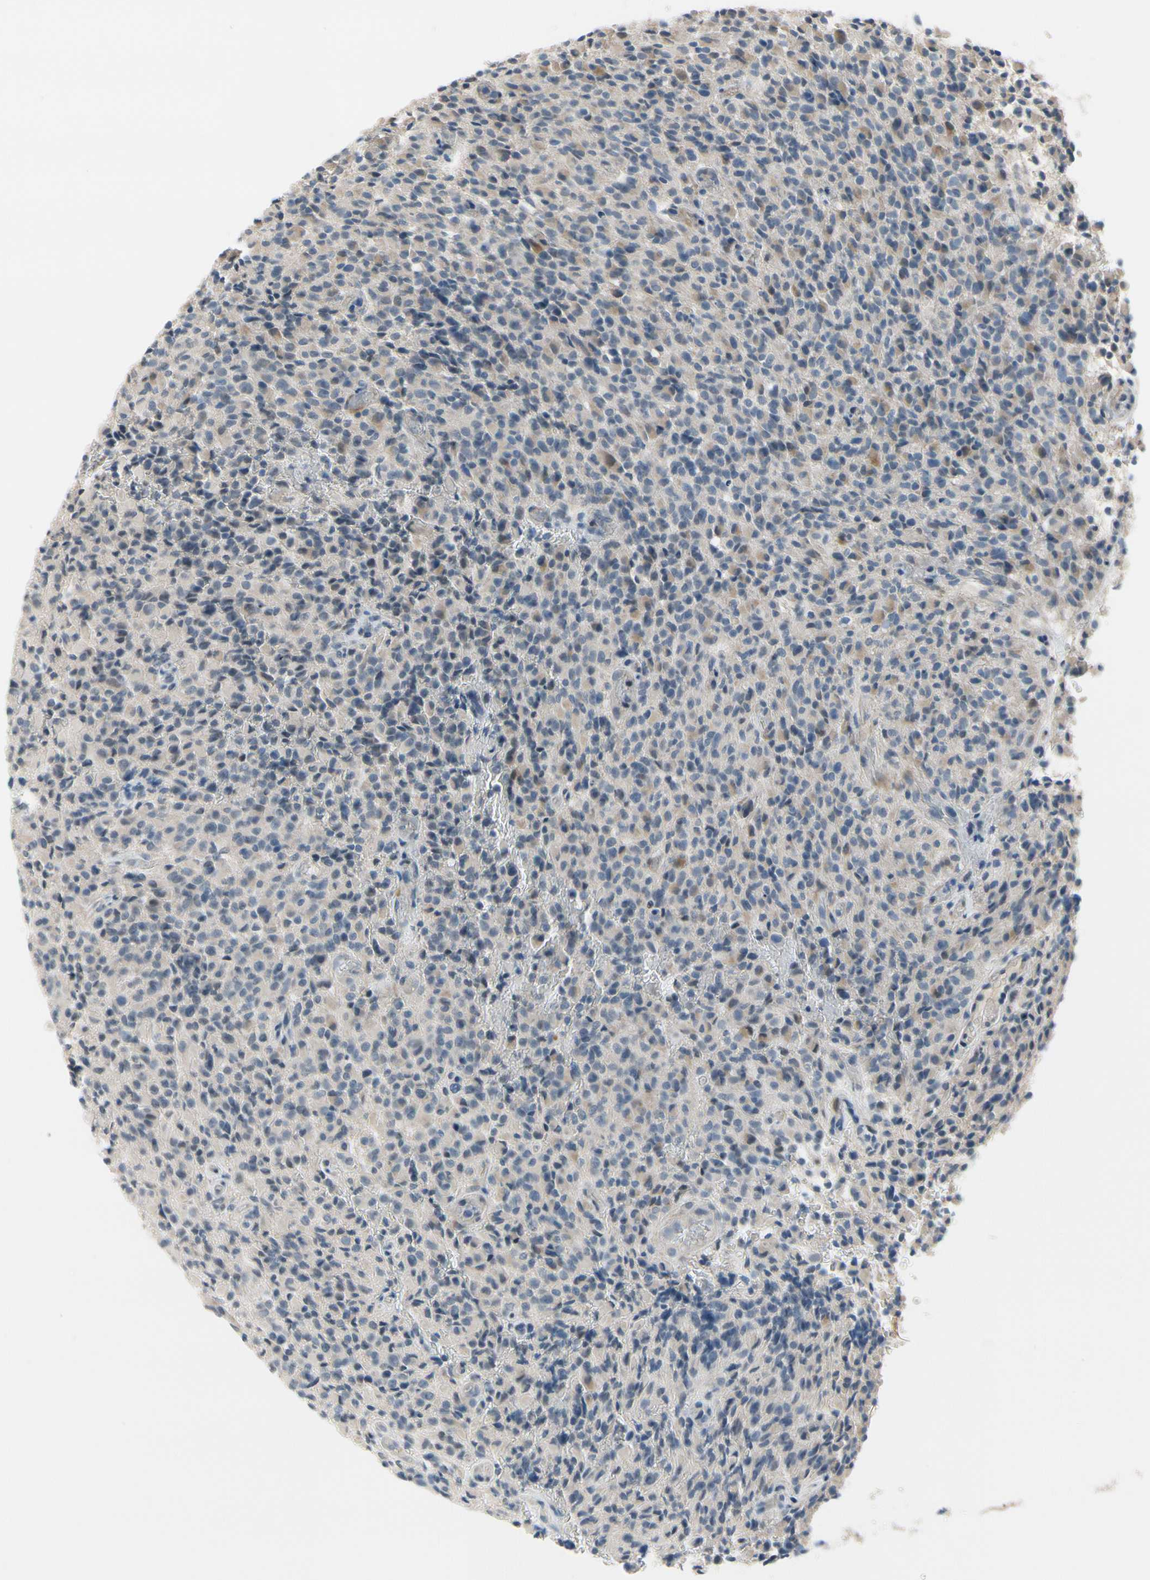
{"staining": {"intensity": "negative", "quantity": "none", "location": "none"}, "tissue": "glioma", "cell_type": "Tumor cells", "image_type": "cancer", "snomed": [{"axis": "morphology", "description": "Glioma, malignant, High grade"}, {"axis": "topography", "description": "Brain"}], "caption": "Image shows no significant protein positivity in tumor cells of malignant high-grade glioma.", "gene": "SLC27A6", "patient": {"sex": "male", "age": 71}}